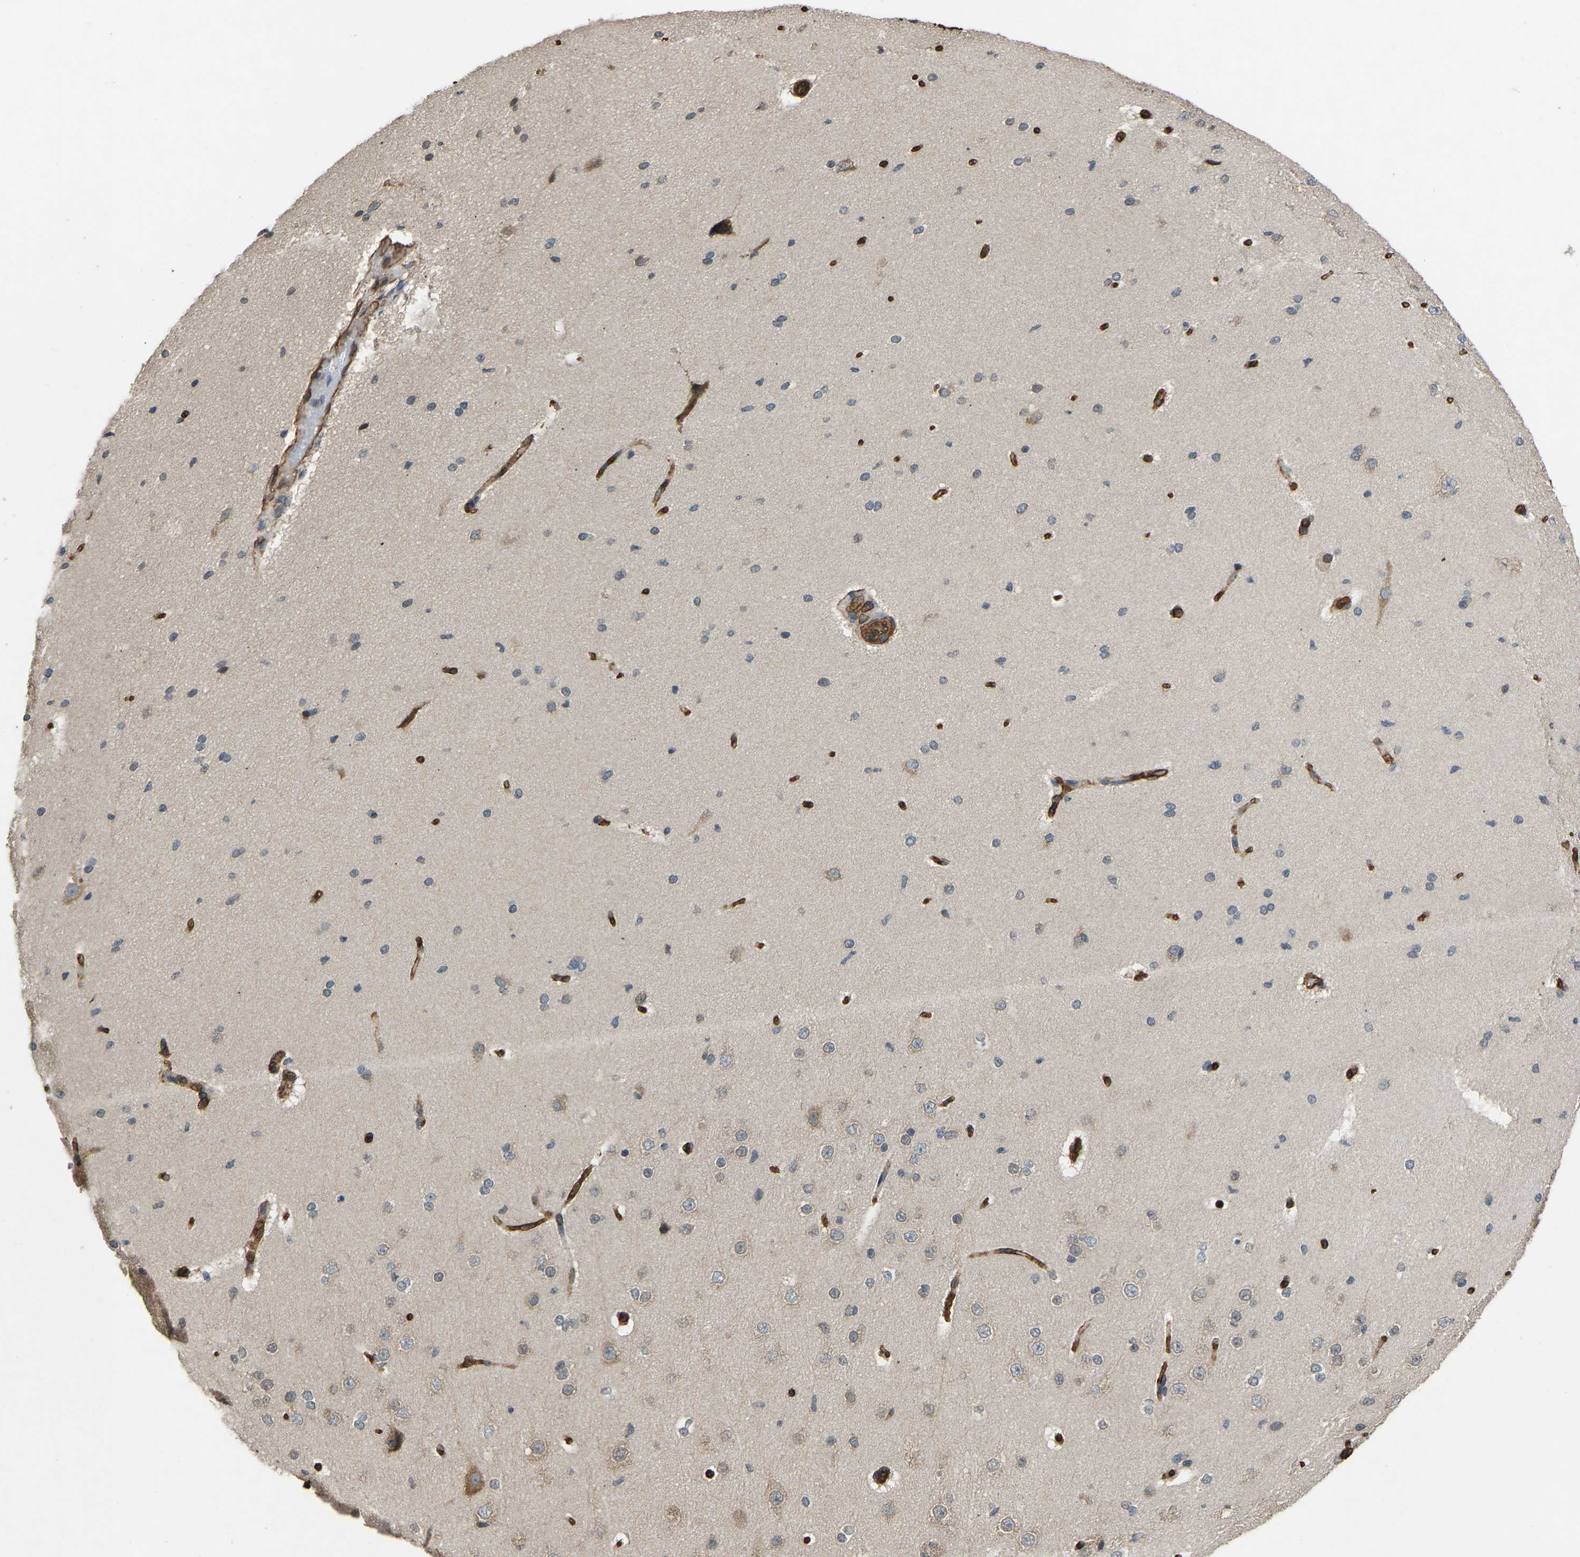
{"staining": {"intensity": "strong", "quantity": ">75%", "location": "cytoplasmic/membranous"}, "tissue": "cerebral cortex", "cell_type": "Endothelial cells", "image_type": "normal", "snomed": [{"axis": "morphology", "description": "Normal tissue, NOS"}, {"axis": "morphology", "description": "Developmental malformation"}, {"axis": "topography", "description": "Cerebral cortex"}], "caption": "Immunohistochemical staining of unremarkable human cerebral cortex shows >75% levels of strong cytoplasmic/membranous protein expression in about >75% of endothelial cells. The protein of interest is shown in brown color, while the nuclei are stained blue.", "gene": "NMB", "patient": {"sex": "female", "age": 30}}